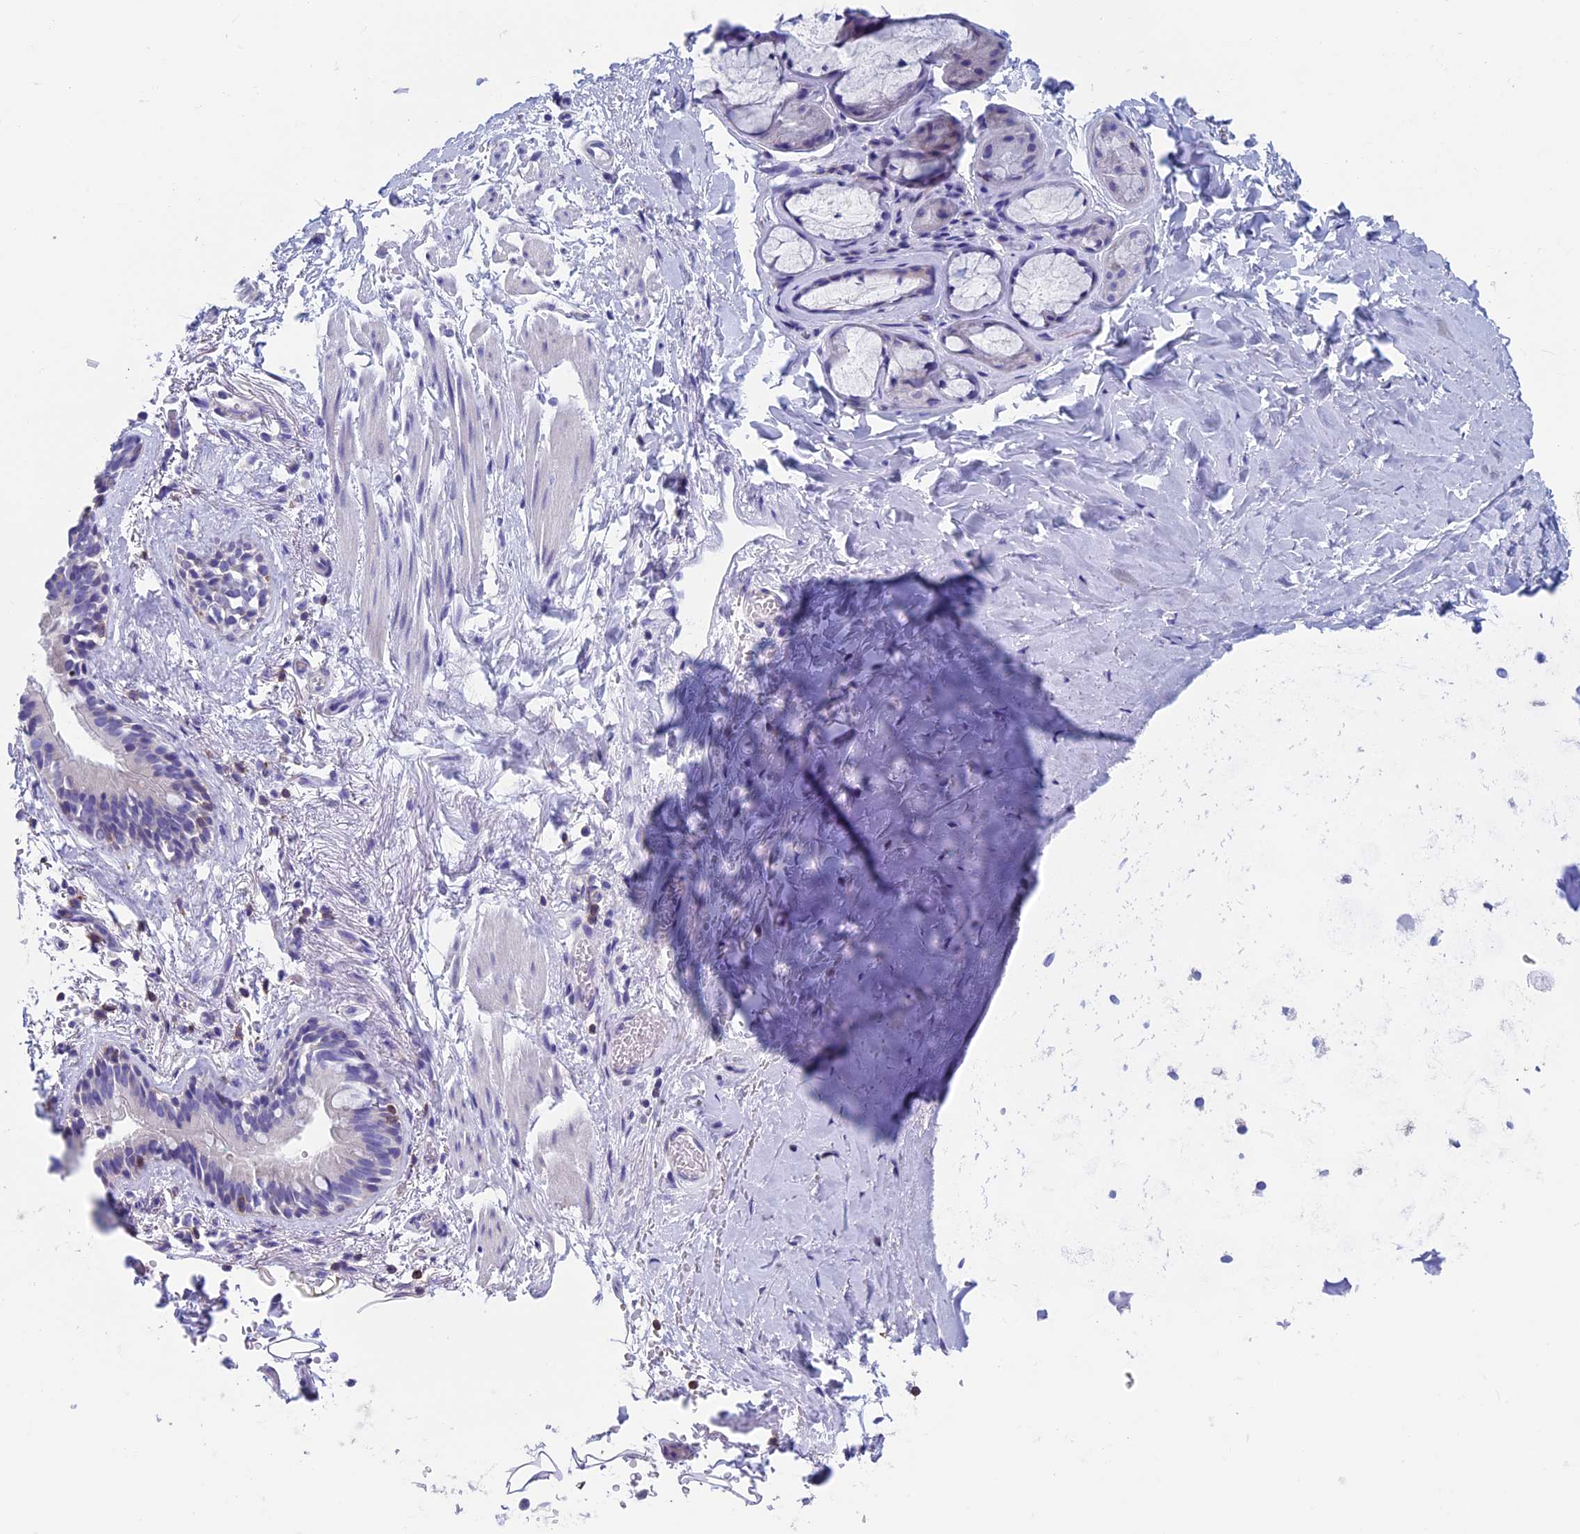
{"staining": {"intensity": "negative", "quantity": "none", "location": "none"}, "tissue": "adipose tissue", "cell_type": "Adipocytes", "image_type": "normal", "snomed": [{"axis": "morphology", "description": "Normal tissue, NOS"}, {"axis": "topography", "description": "Lymph node"}, {"axis": "topography", "description": "Bronchus"}], "caption": "High magnification brightfield microscopy of benign adipose tissue stained with DAB (brown) and counterstained with hematoxylin (blue): adipocytes show no significant staining. (Brightfield microscopy of DAB (3,3'-diaminobenzidine) immunohistochemistry at high magnification).", "gene": "SEPTIN1", "patient": {"sex": "male", "age": 63}}